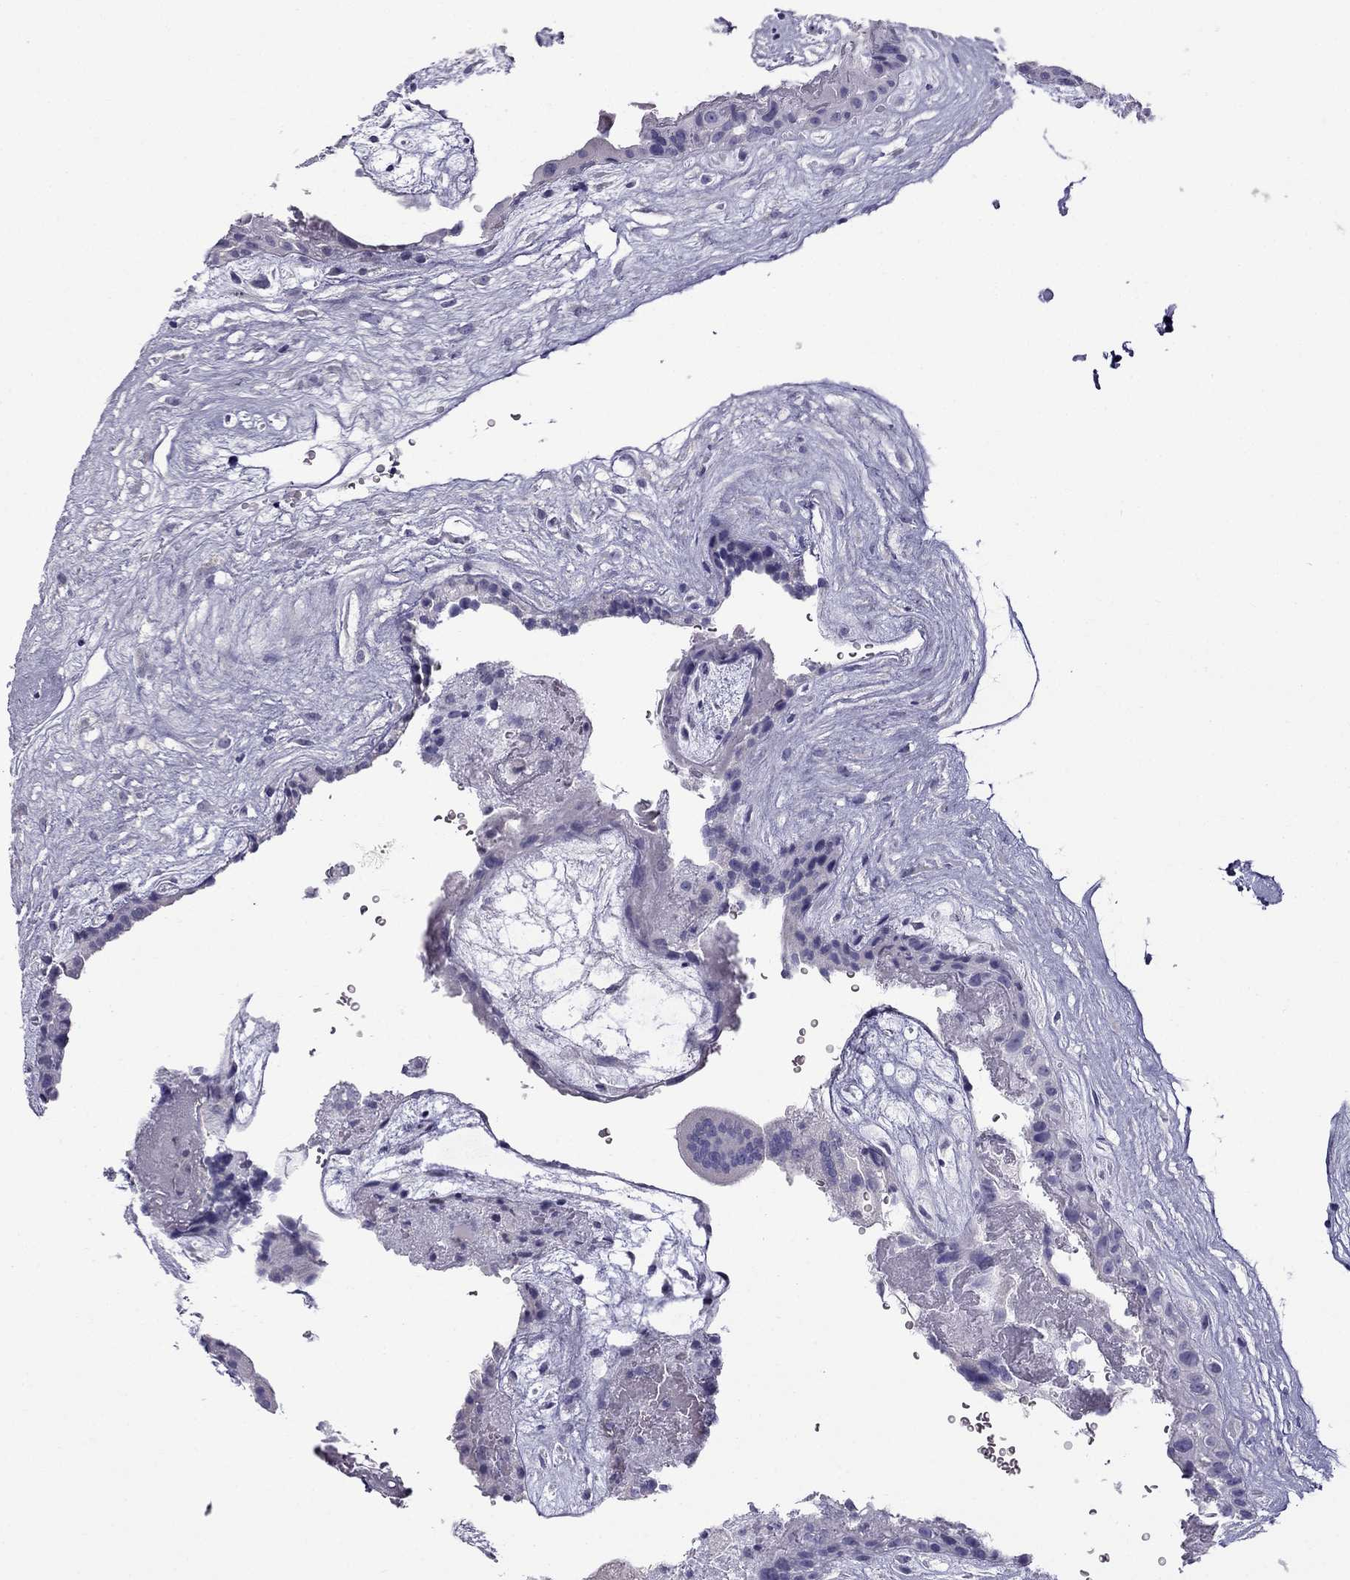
{"staining": {"intensity": "negative", "quantity": "none", "location": "none"}, "tissue": "placenta", "cell_type": "Decidual cells", "image_type": "normal", "snomed": [{"axis": "morphology", "description": "Normal tissue, NOS"}, {"axis": "topography", "description": "Placenta"}], "caption": "Immunohistochemical staining of normal placenta exhibits no significant expression in decidual cells. (Immunohistochemistry (ihc), brightfield microscopy, high magnification).", "gene": "ERC2", "patient": {"sex": "female", "age": 19}}